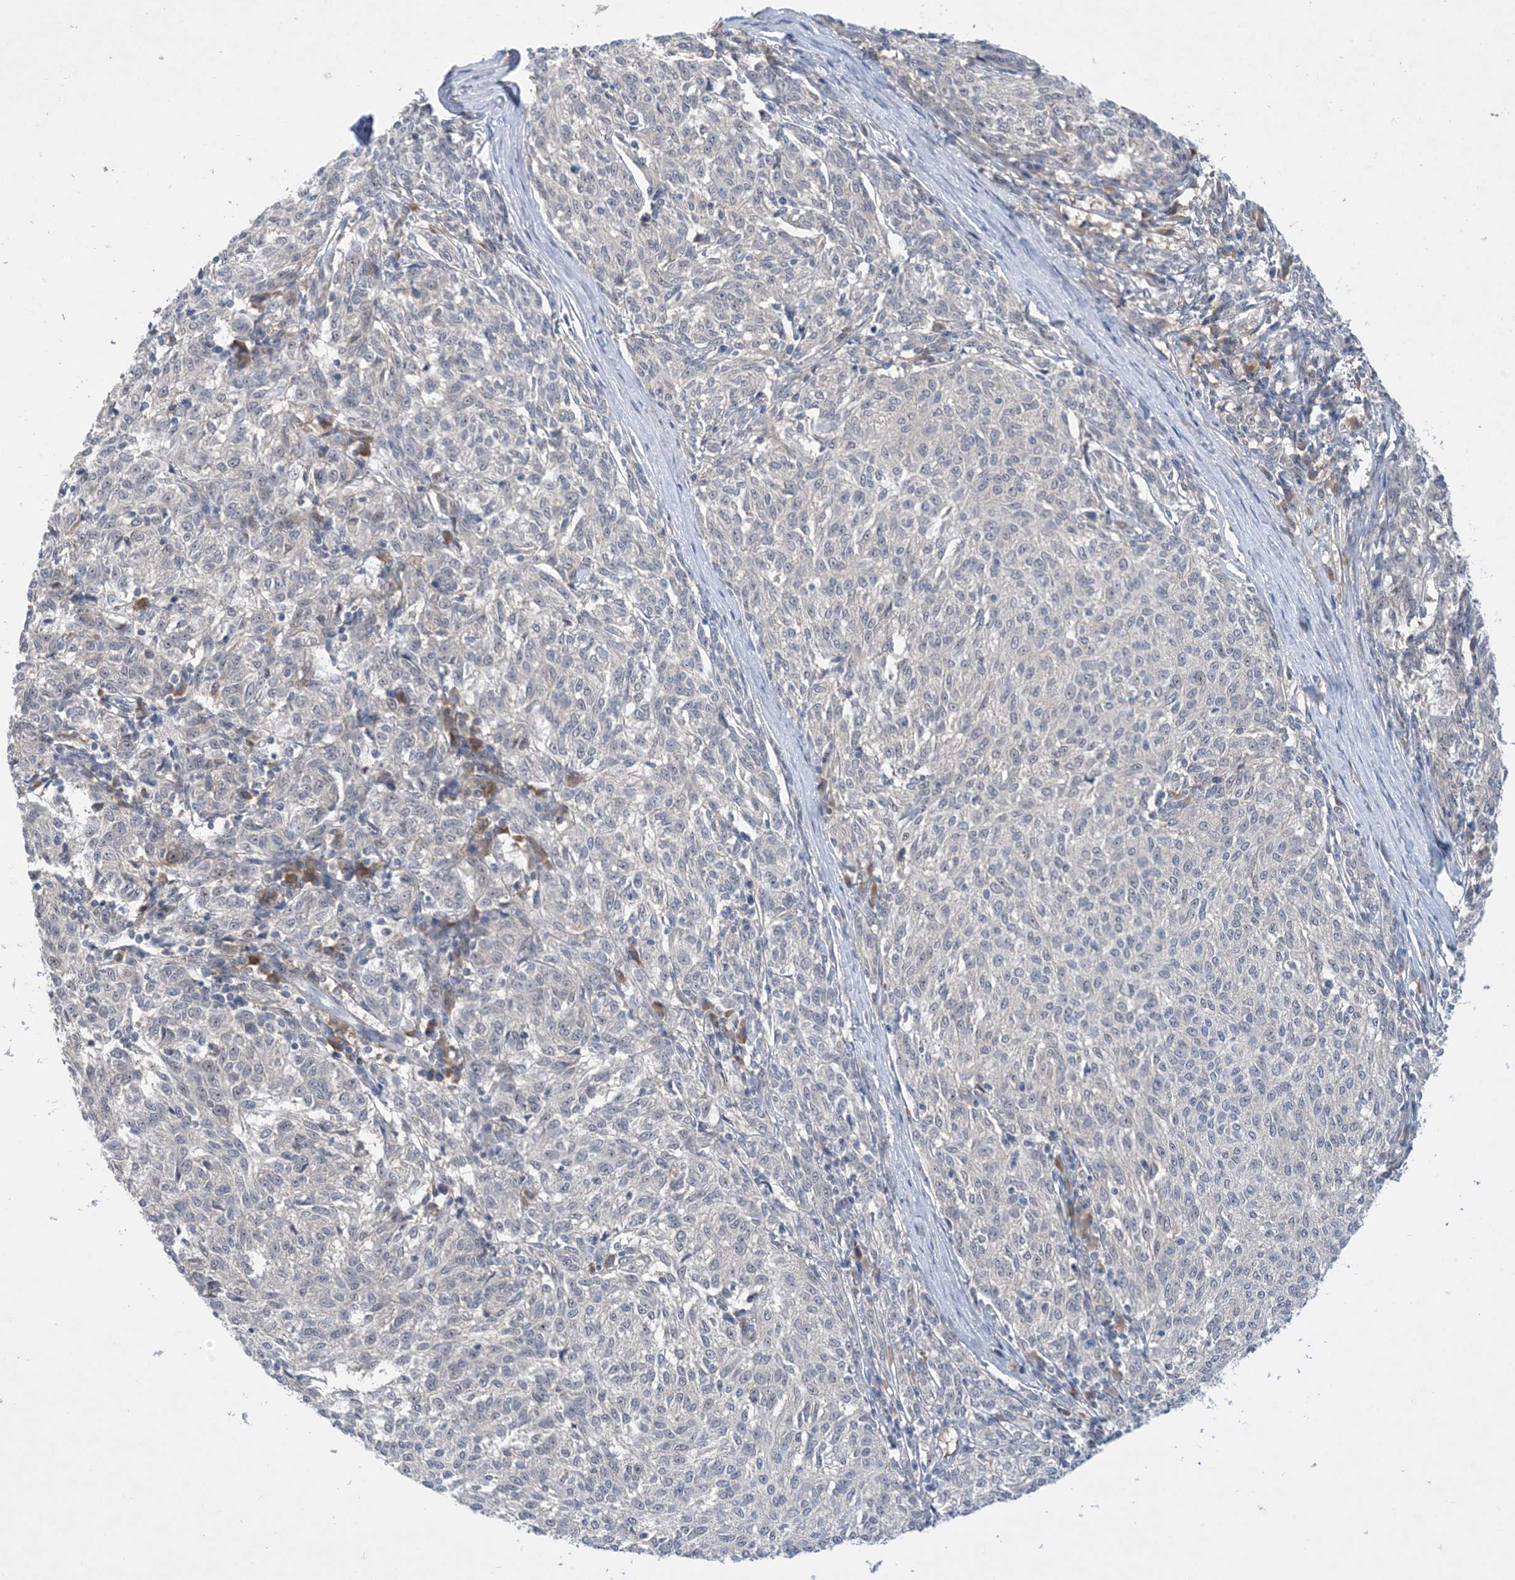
{"staining": {"intensity": "negative", "quantity": "none", "location": "none"}, "tissue": "melanoma", "cell_type": "Tumor cells", "image_type": "cancer", "snomed": [{"axis": "morphology", "description": "Malignant melanoma, NOS"}, {"axis": "topography", "description": "Skin"}], "caption": "This photomicrograph is of melanoma stained with immunohistochemistry (IHC) to label a protein in brown with the nuclei are counter-stained blue. There is no positivity in tumor cells.", "gene": "UBE2E1", "patient": {"sex": "female", "age": 72}}